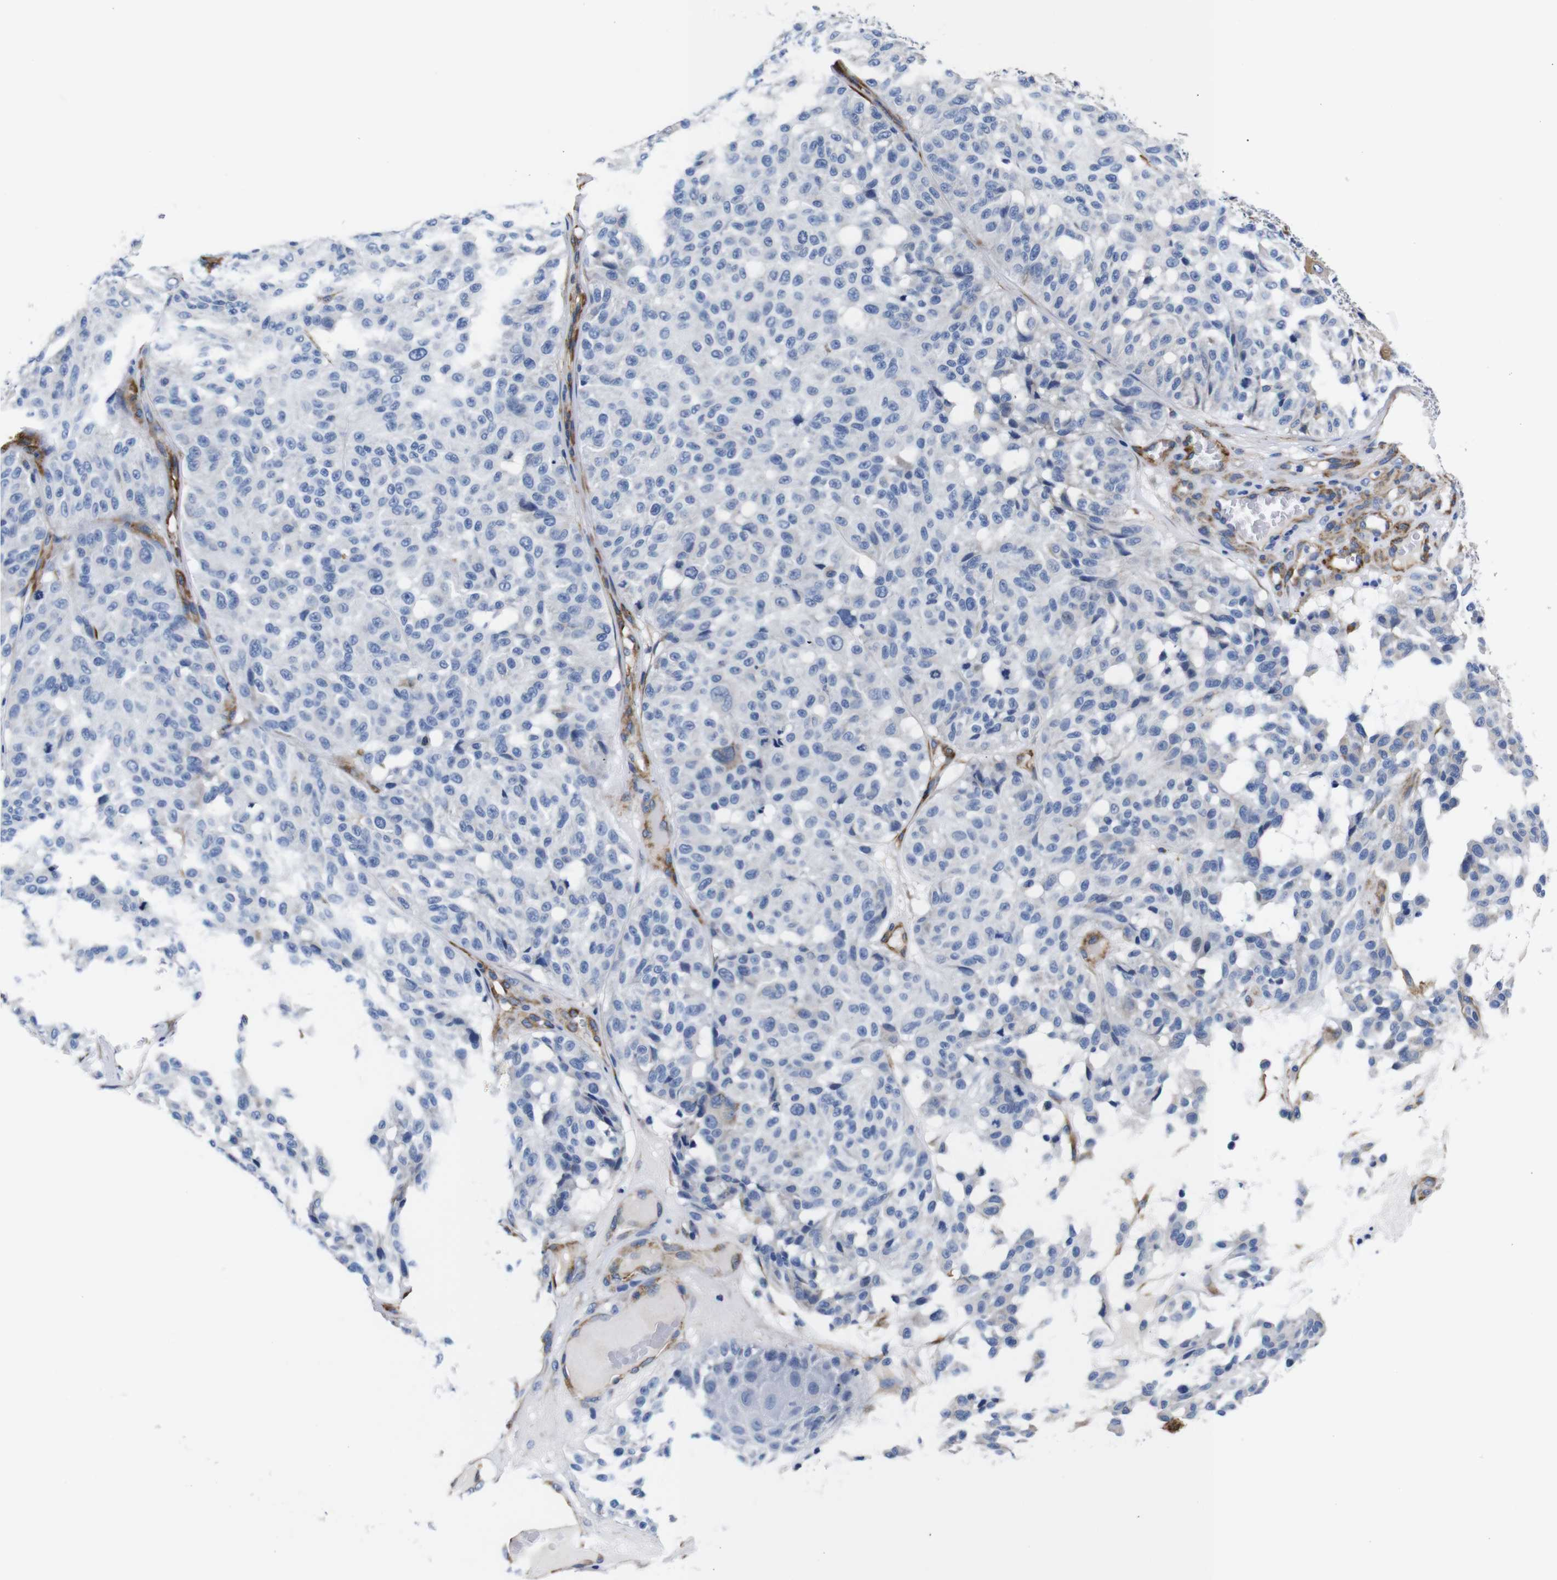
{"staining": {"intensity": "negative", "quantity": "none", "location": "none"}, "tissue": "melanoma", "cell_type": "Tumor cells", "image_type": "cancer", "snomed": [{"axis": "morphology", "description": "Malignant melanoma, NOS"}, {"axis": "topography", "description": "Skin"}], "caption": "Immunohistochemistry (IHC) of human malignant melanoma shows no positivity in tumor cells.", "gene": "LRIG1", "patient": {"sex": "female", "age": 46}}